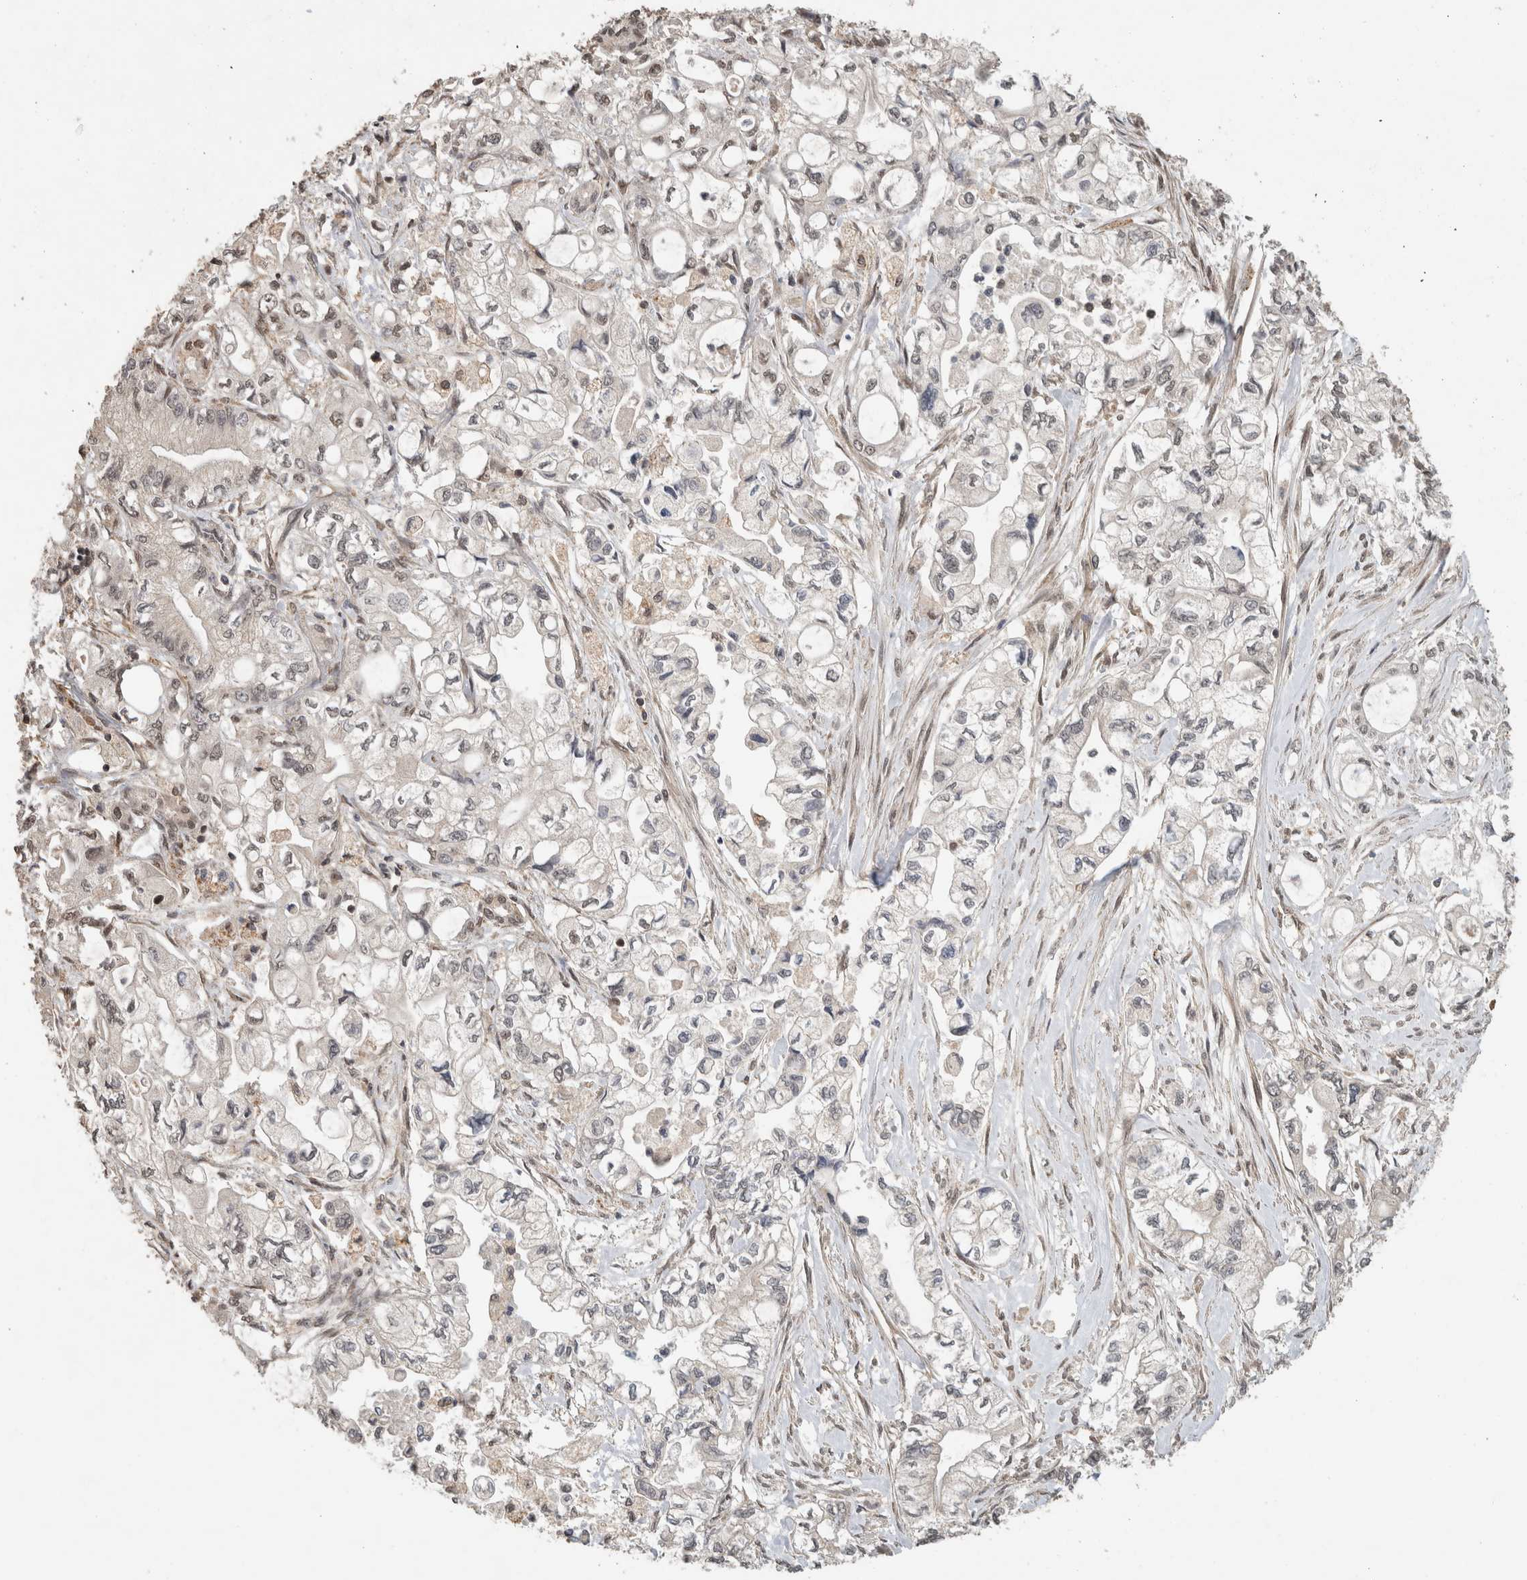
{"staining": {"intensity": "weak", "quantity": "25%-75%", "location": "nuclear"}, "tissue": "pancreatic cancer", "cell_type": "Tumor cells", "image_type": "cancer", "snomed": [{"axis": "morphology", "description": "Adenocarcinoma, NOS"}, {"axis": "topography", "description": "Pancreas"}], "caption": "The histopathology image exhibits staining of pancreatic cancer, revealing weak nuclear protein expression (brown color) within tumor cells.", "gene": "C1orf21", "patient": {"sex": "male", "age": 79}}